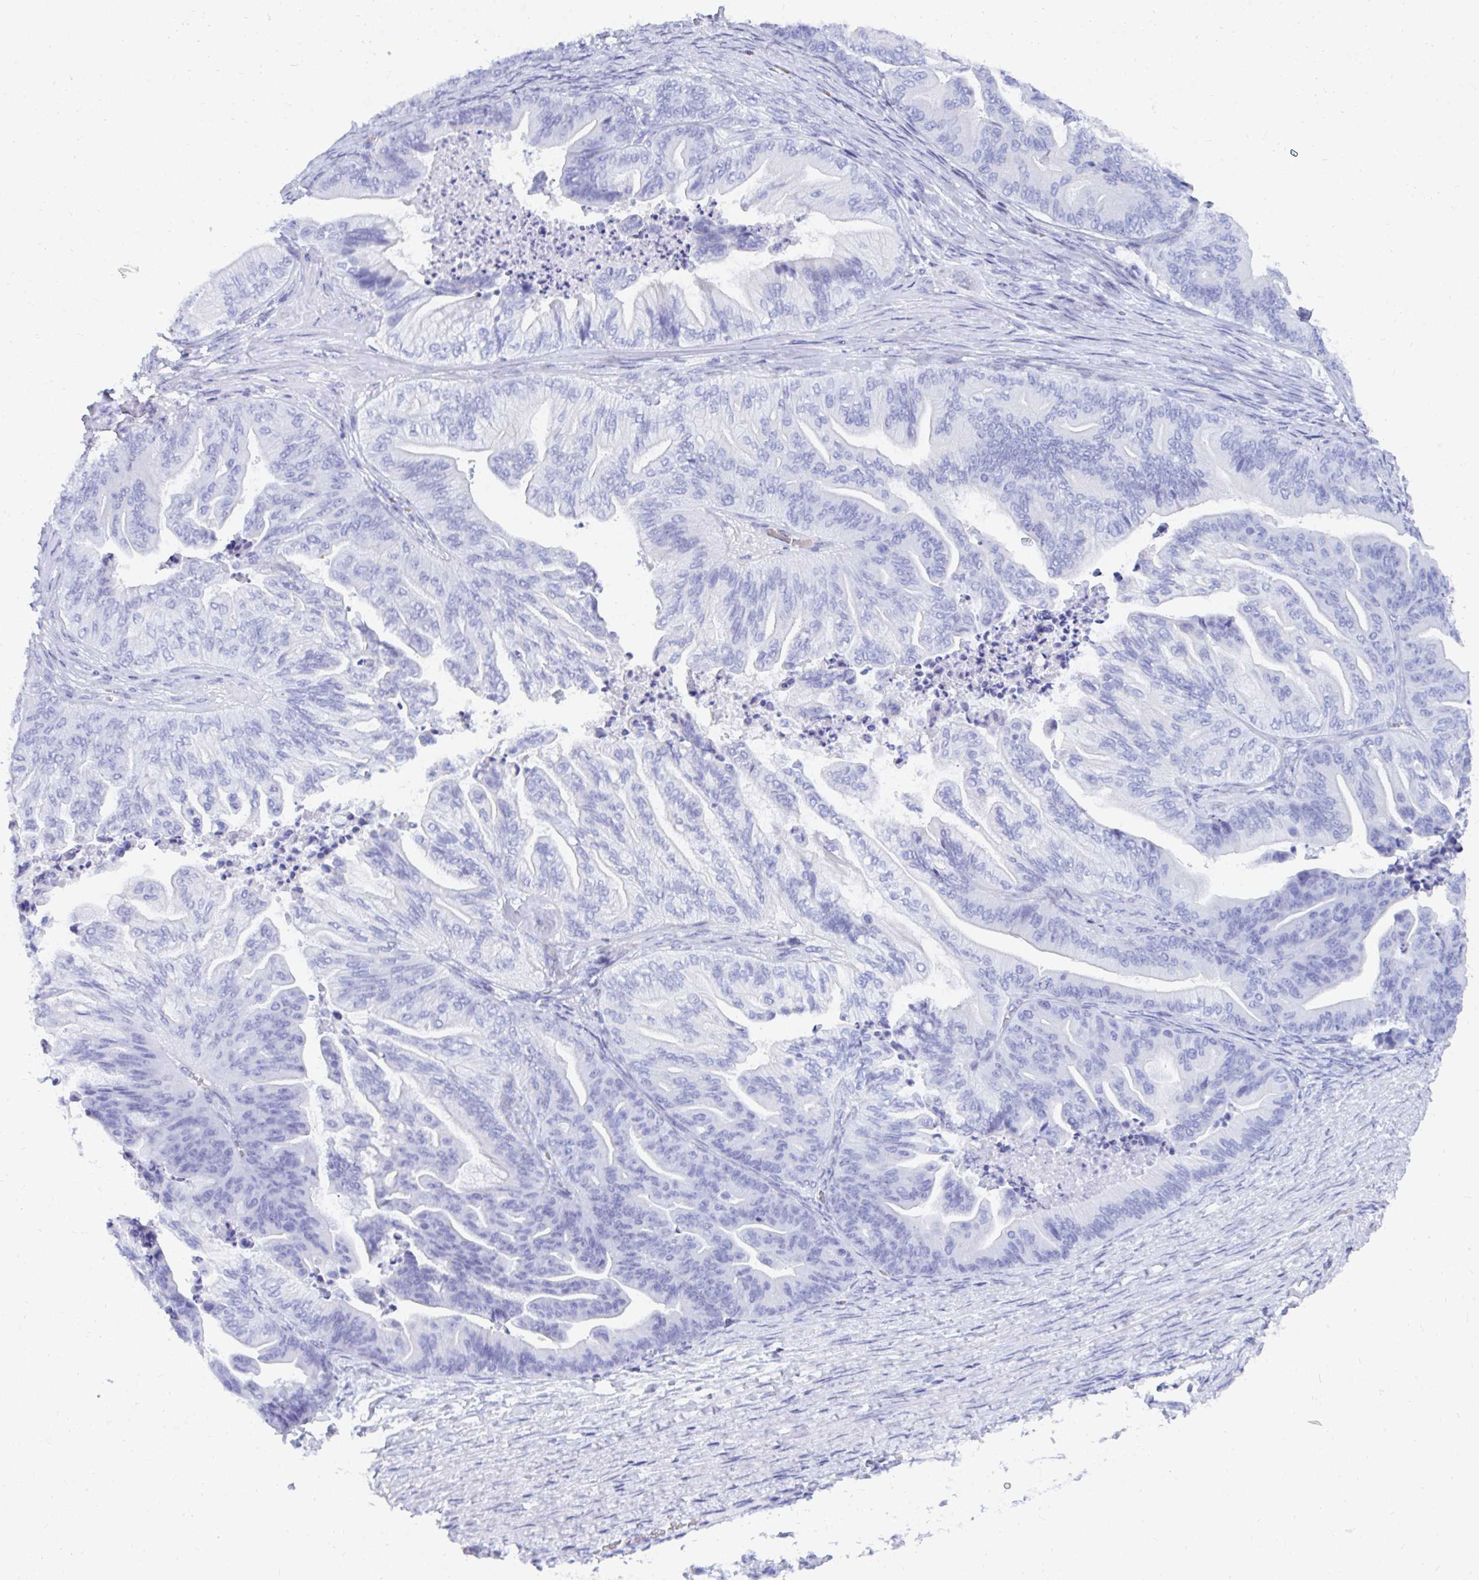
{"staining": {"intensity": "negative", "quantity": "none", "location": "none"}, "tissue": "ovarian cancer", "cell_type": "Tumor cells", "image_type": "cancer", "snomed": [{"axis": "morphology", "description": "Cystadenocarcinoma, mucinous, NOS"}, {"axis": "topography", "description": "Ovary"}], "caption": "This is an IHC photomicrograph of human ovarian cancer. There is no expression in tumor cells.", "gene": "MROH2B", "patient": {"sex": "female", "age": 67}}